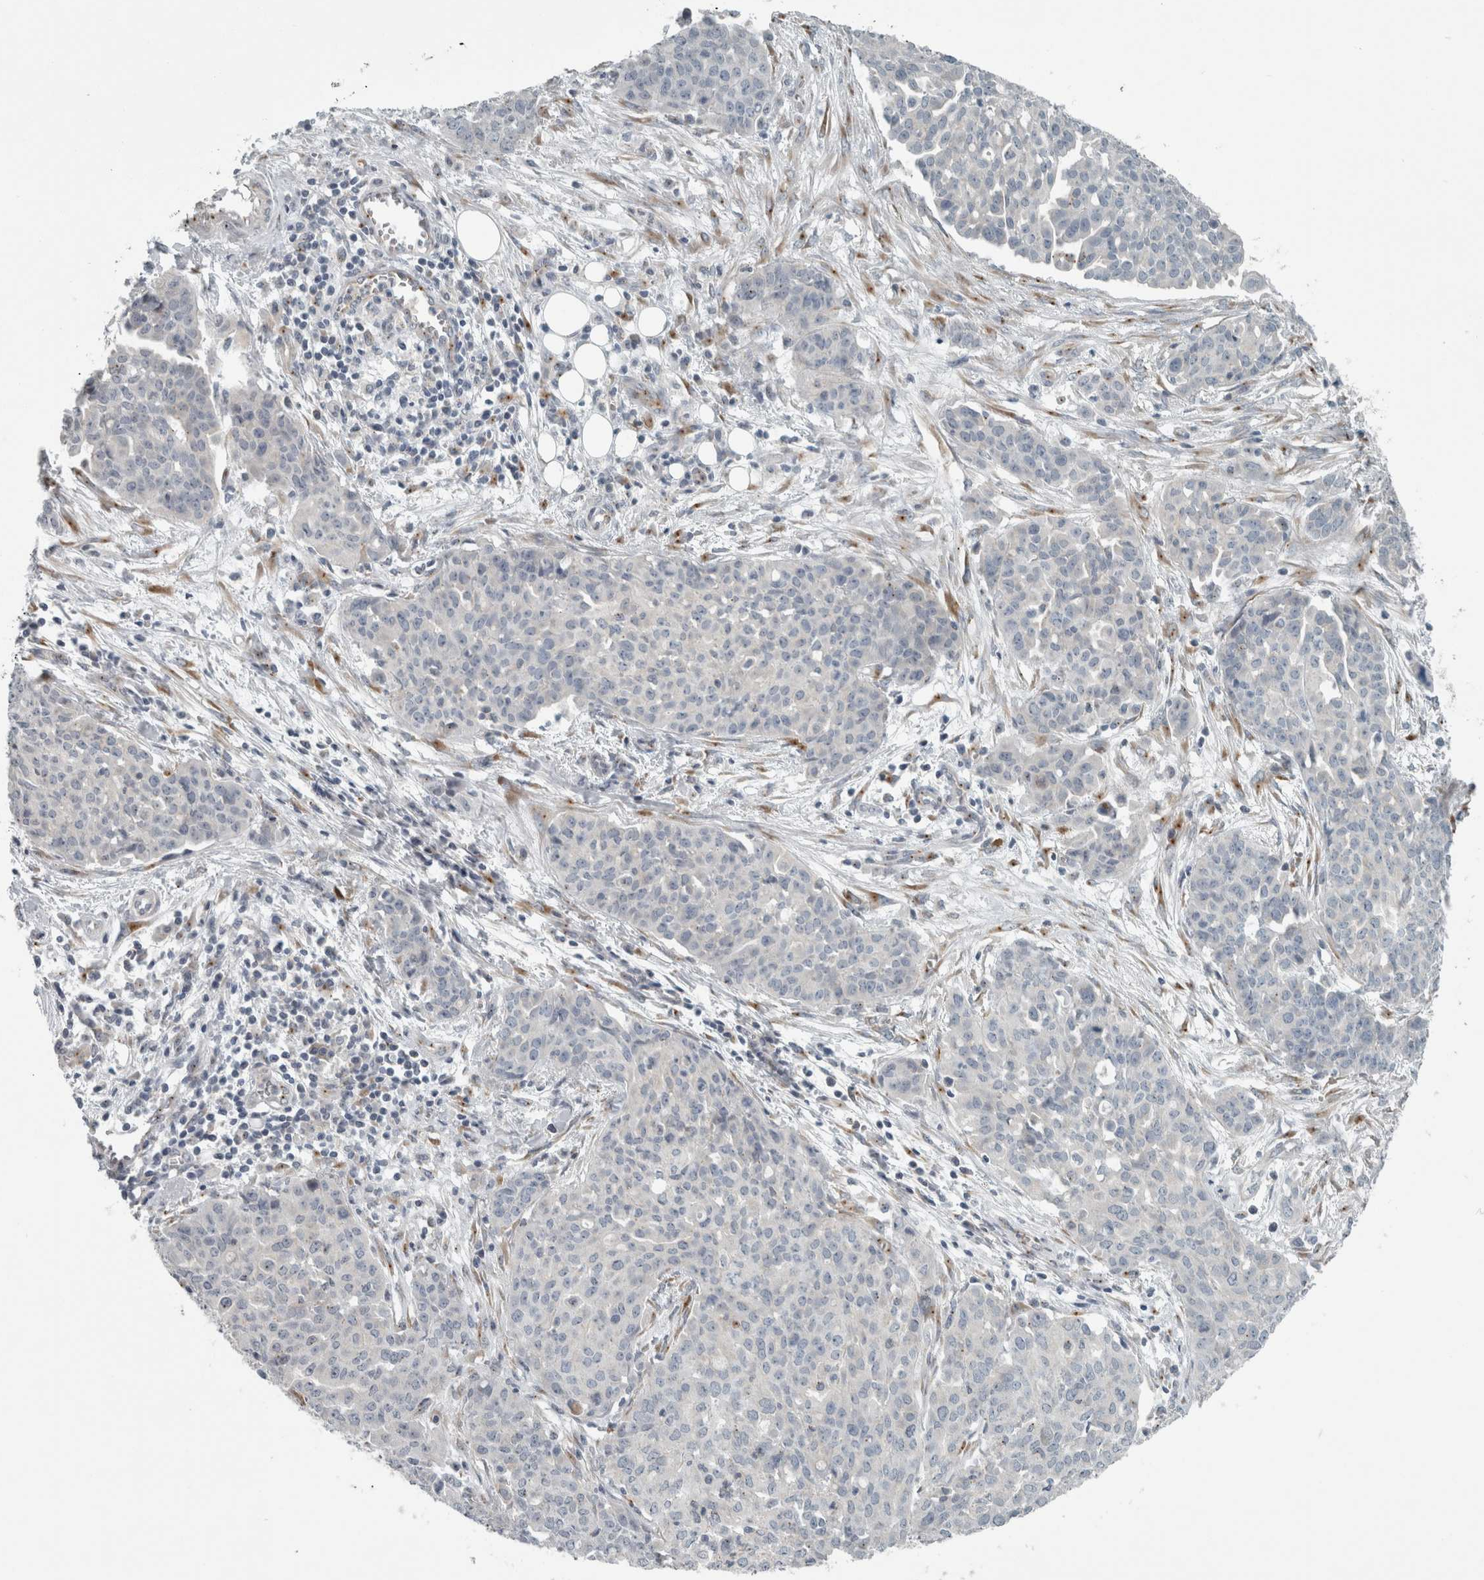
{"staining": {"intensity": "negative", "quantity": "none", "location": "none"}, "tissue": "ovarian cancer", "cell_type": "Tumor cells", "image_type": "cancer", "snomed": [{"axis": "morphology", "description": "Cystadenocarcinoma, serous, NOS"}, {"axis": "topography", "description": "Soft tissue"}, {"axis": "topography", "description": "Ovary"}], "caption": "There is no significant positivity in tumor cells of ovarian serous cystadenocarcinoma.", "gene": "KIF1C", "patient": {"sex": "female", "age": 57}}